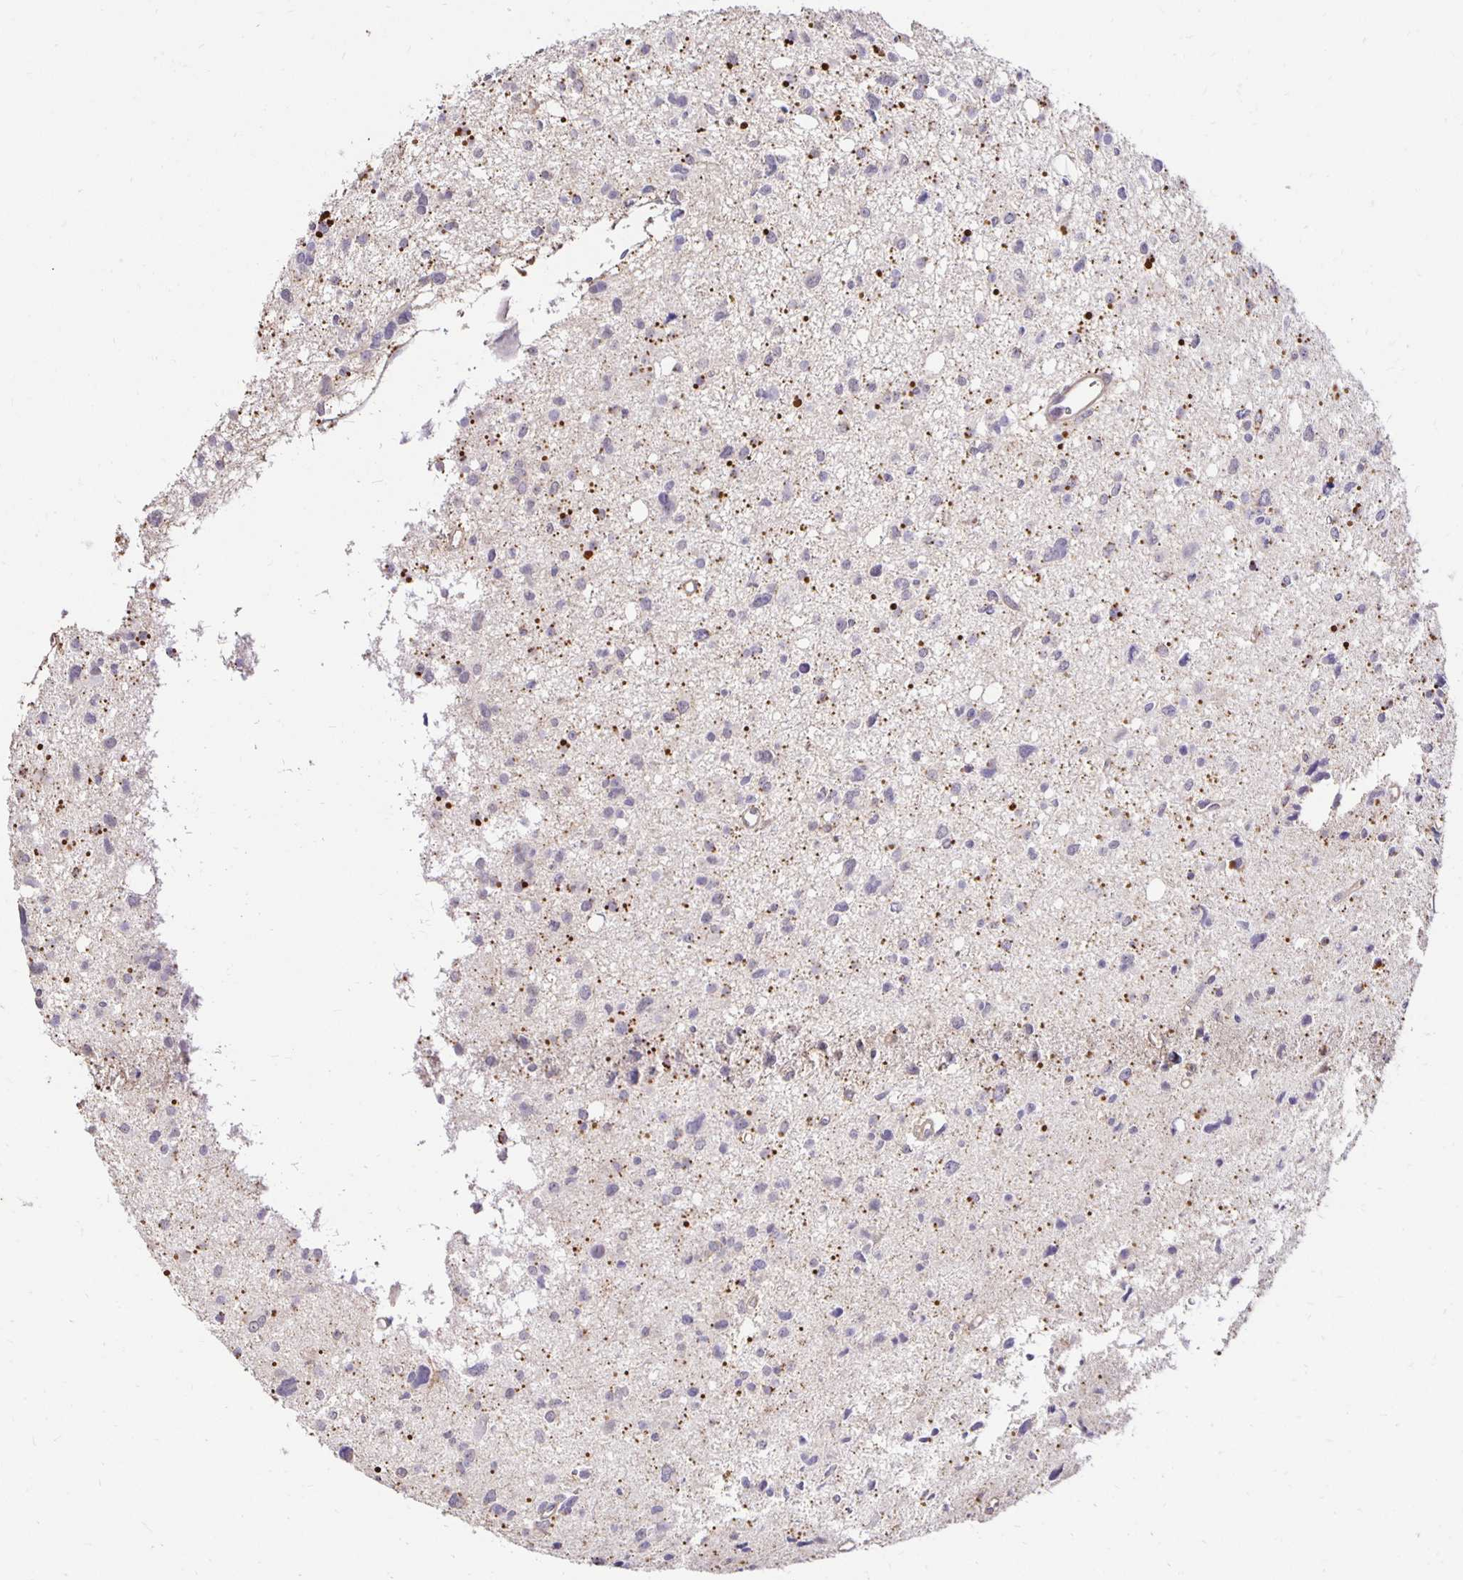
{"staining": {"intensity": "negative", "quantity": "none", "location": "none"}, "tissue": "glioma", "cell_type": "Tumor cells", "image_type": "cancer", "snomed": [{"axis": "morphology", "description": "Glioma, malignant, High grade"}, {"axis": "topography", "description": "Brain"}], "caption": "Tumor cells show no significant staining in glioma. (Stains: DAB IHC with hematoxylin counter stain, Microscopy: brightfield microscopy at high magnification).", "gene": "PNPLA3", "patient": {"sex": "male", "age": 23}}